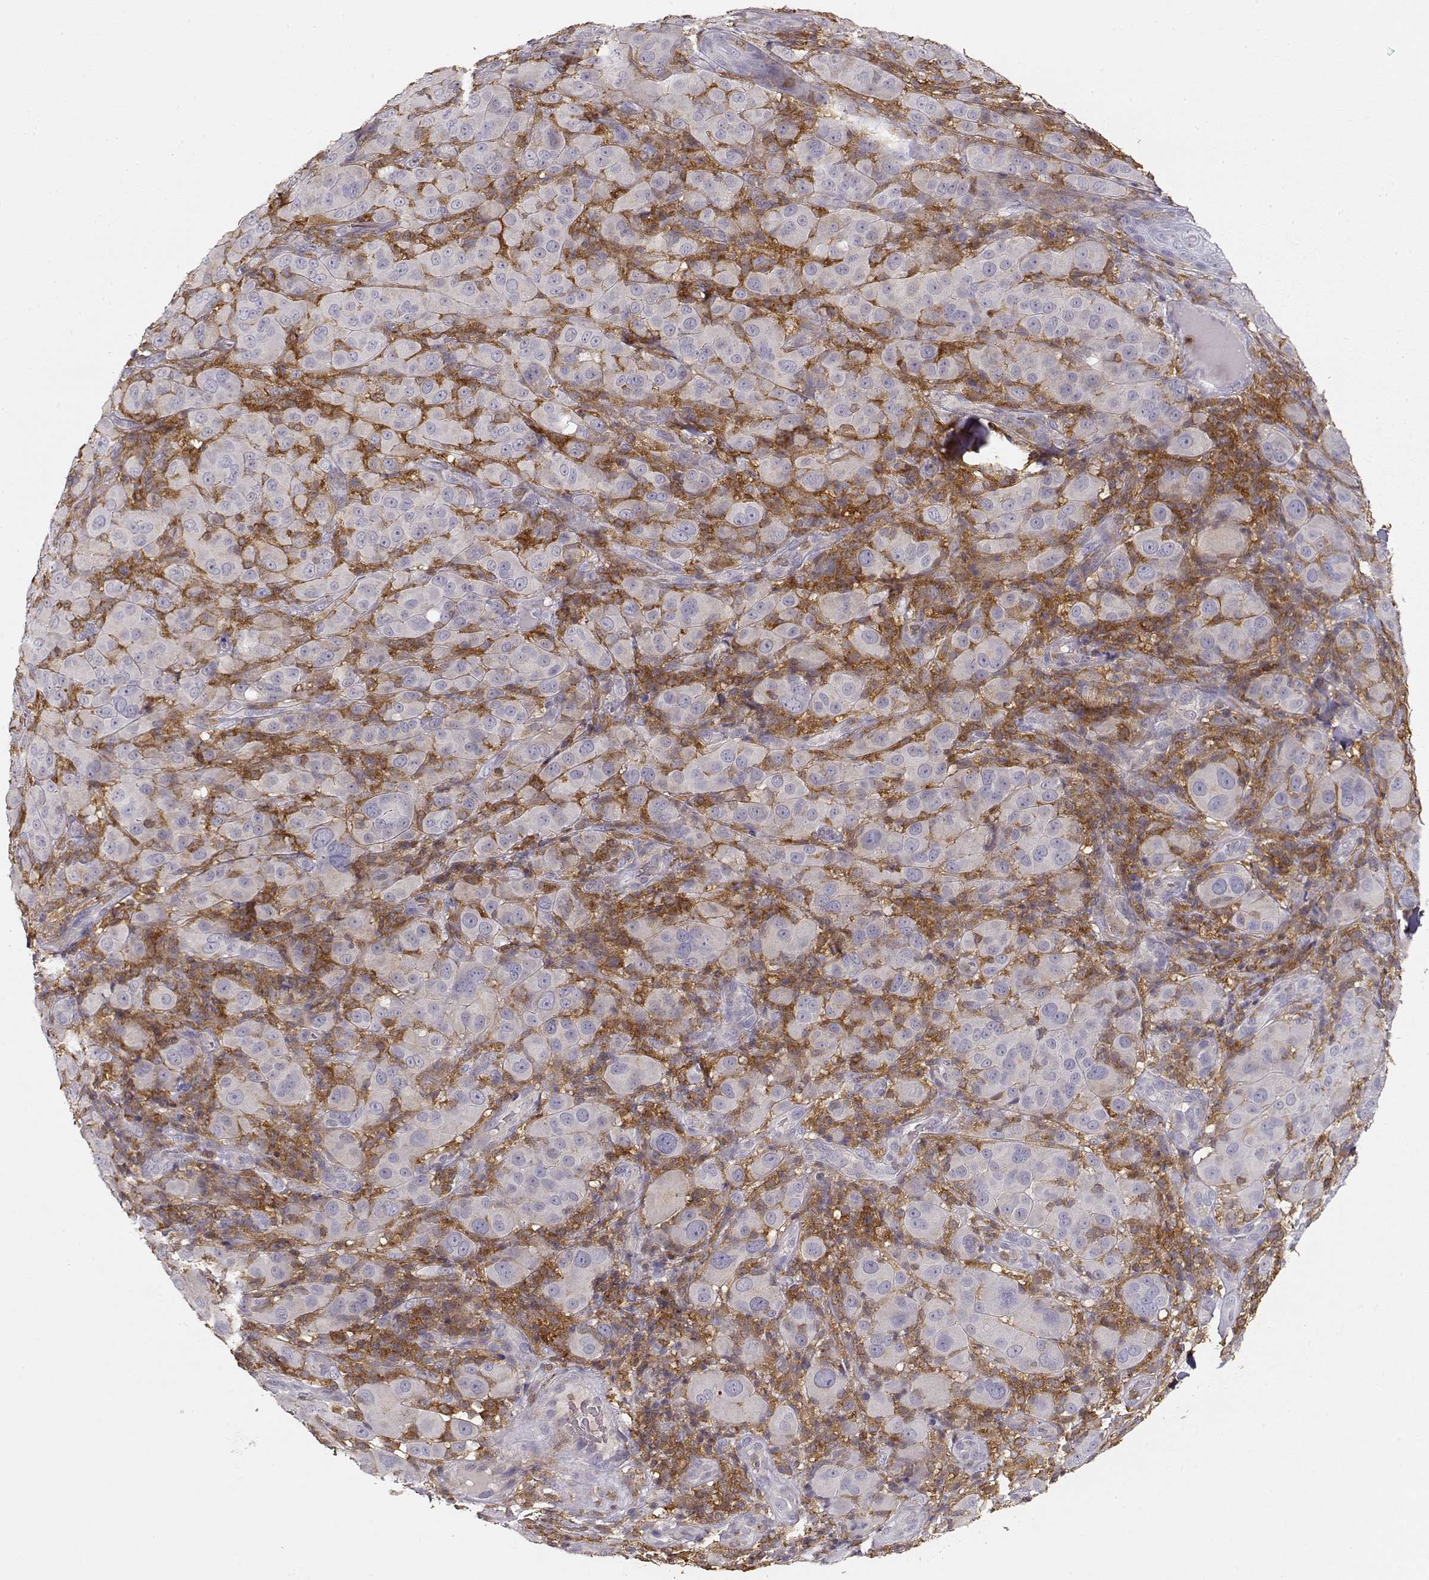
{"staining": {"intensity": "negative", "quantity": "none", "location": "none"}, "tissue": "melanoma", "cell_type": "Tumor cells", "image_type": "cancer", "snomed": [{"axis": "morphology", "description": "Malignant melanoma, NOS"}, {"axis": "topography", "description": "Skin"}], "caption": "An IHC photomicrograph of malignant melanoma is shown. There is no staining in tumor cells of malignant melanoma. Nuclei are stained in blue.", "gene": "VAV1", "patient": {"sex": "female", "age": 87}}